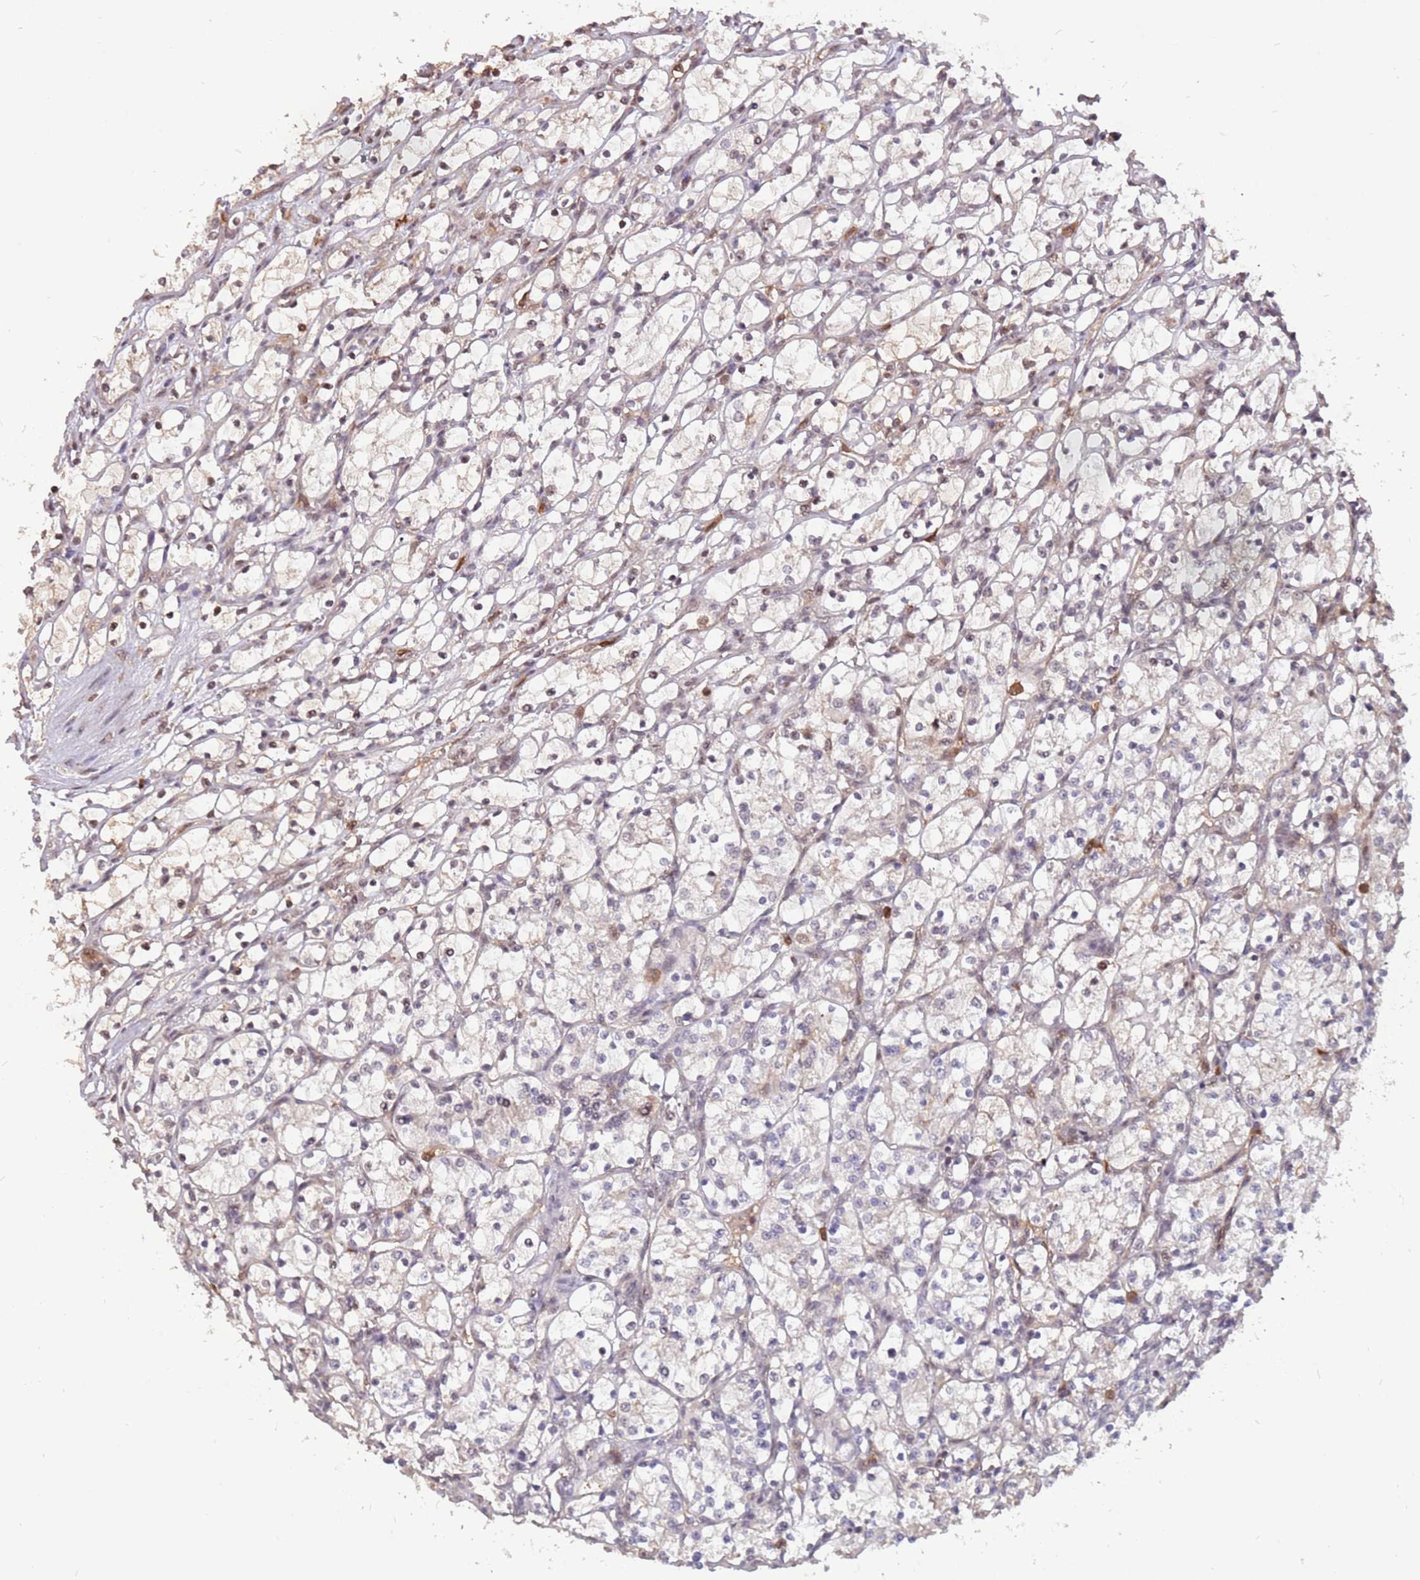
{"staining": {"intensity": "negative", "quantity": "none", "location": "none"}, "tissue": "renal cancer", "cell_type": "Tumor cells", "image_type": "cancer", "snomed": [{"axis": "morphology", "description": "Adenocarcinoma, NOS"}, {"axis": "topography", "description": "Kidney"}], "caption": "This is an immunohistochemistry (IHC) micrograph of human renal cancer. There is no staining in tumor cells.", "gene": "GBP2", "patient": {"sex": "female", "age": 69}}